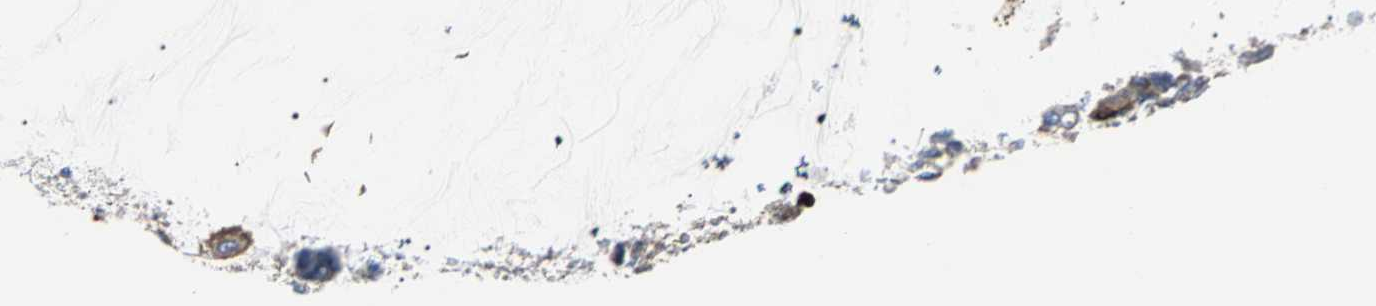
{"staining": {"intensity": "weak", "quantity": ">75%", "location": "cytoplasmic/membranous"}, "tissue": "ovarian cancer", "cell_type": "Tumor cells", "image_type": "cancer", "snomed": [{"axis": "morphology", "description": "Cystadenocarcinoma, mucinous, NOS"}, {"axis": "topography", "description": "Ovary"}], "caption": "A brown stain shows weak cytoplasmic/membranous expression of a protein in mucinous cystadenocarcinoma (ovarian) tumor cells.", "gene": "PLCG2", "patient": {"sex": "female", "age": 39}}